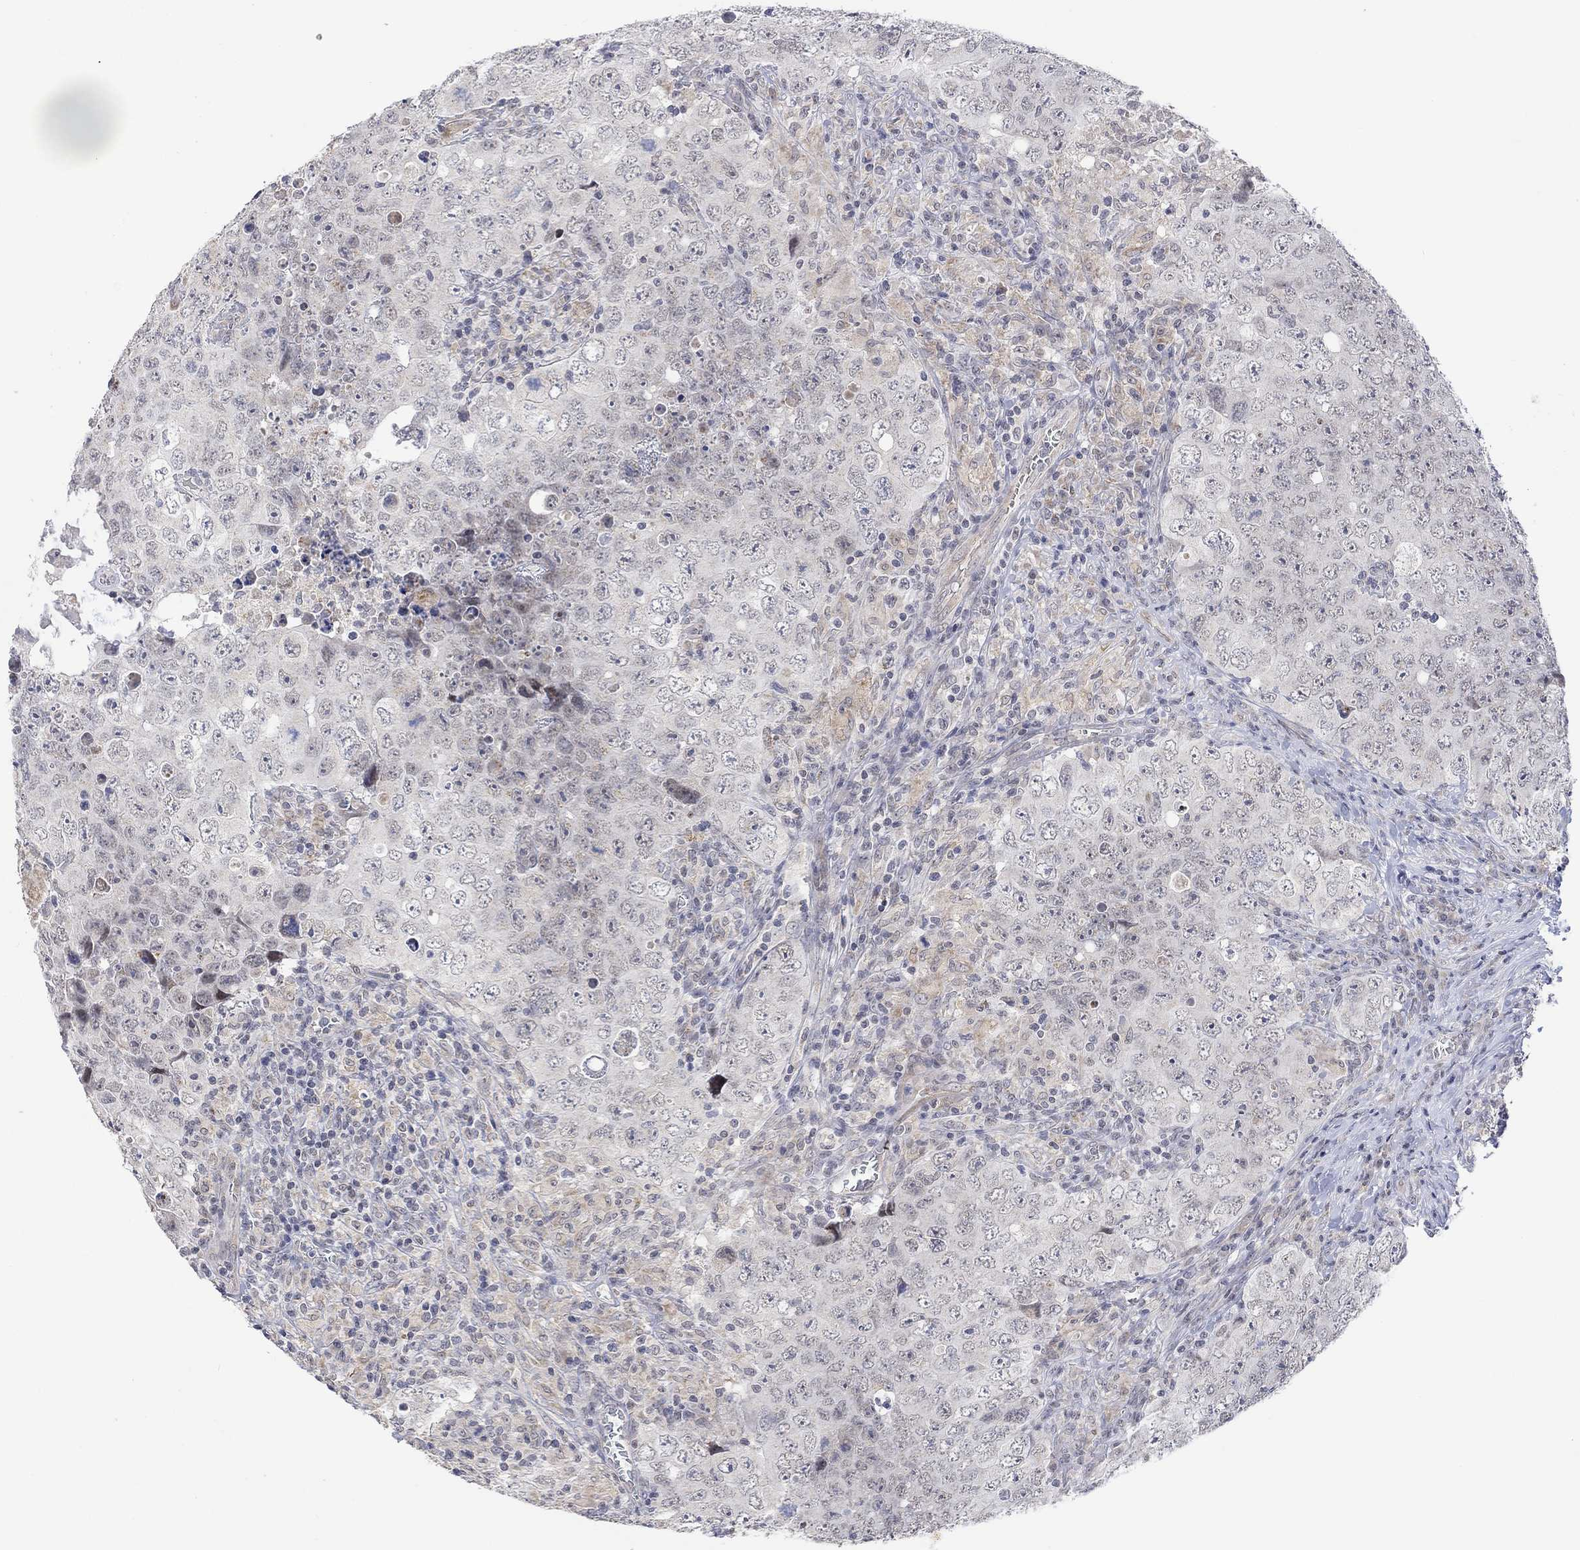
{"staining": {"intensity": "negative", "quantity": "none", "location": "none"}, "tissue": "testis cancer", "cell_type": "Tumor cells", "image_type": "cancer", "snomed": [{"axis": "morphology", "description": "Seminoma, NOS"}, {"axis": "topography", "description": "Testis"}], "caption": "A histopathology image of human testis seminoma is negative for staining in tumor cells.", "gene": "SLC48A1", "patient": {"sex": "male", "age": 34}}